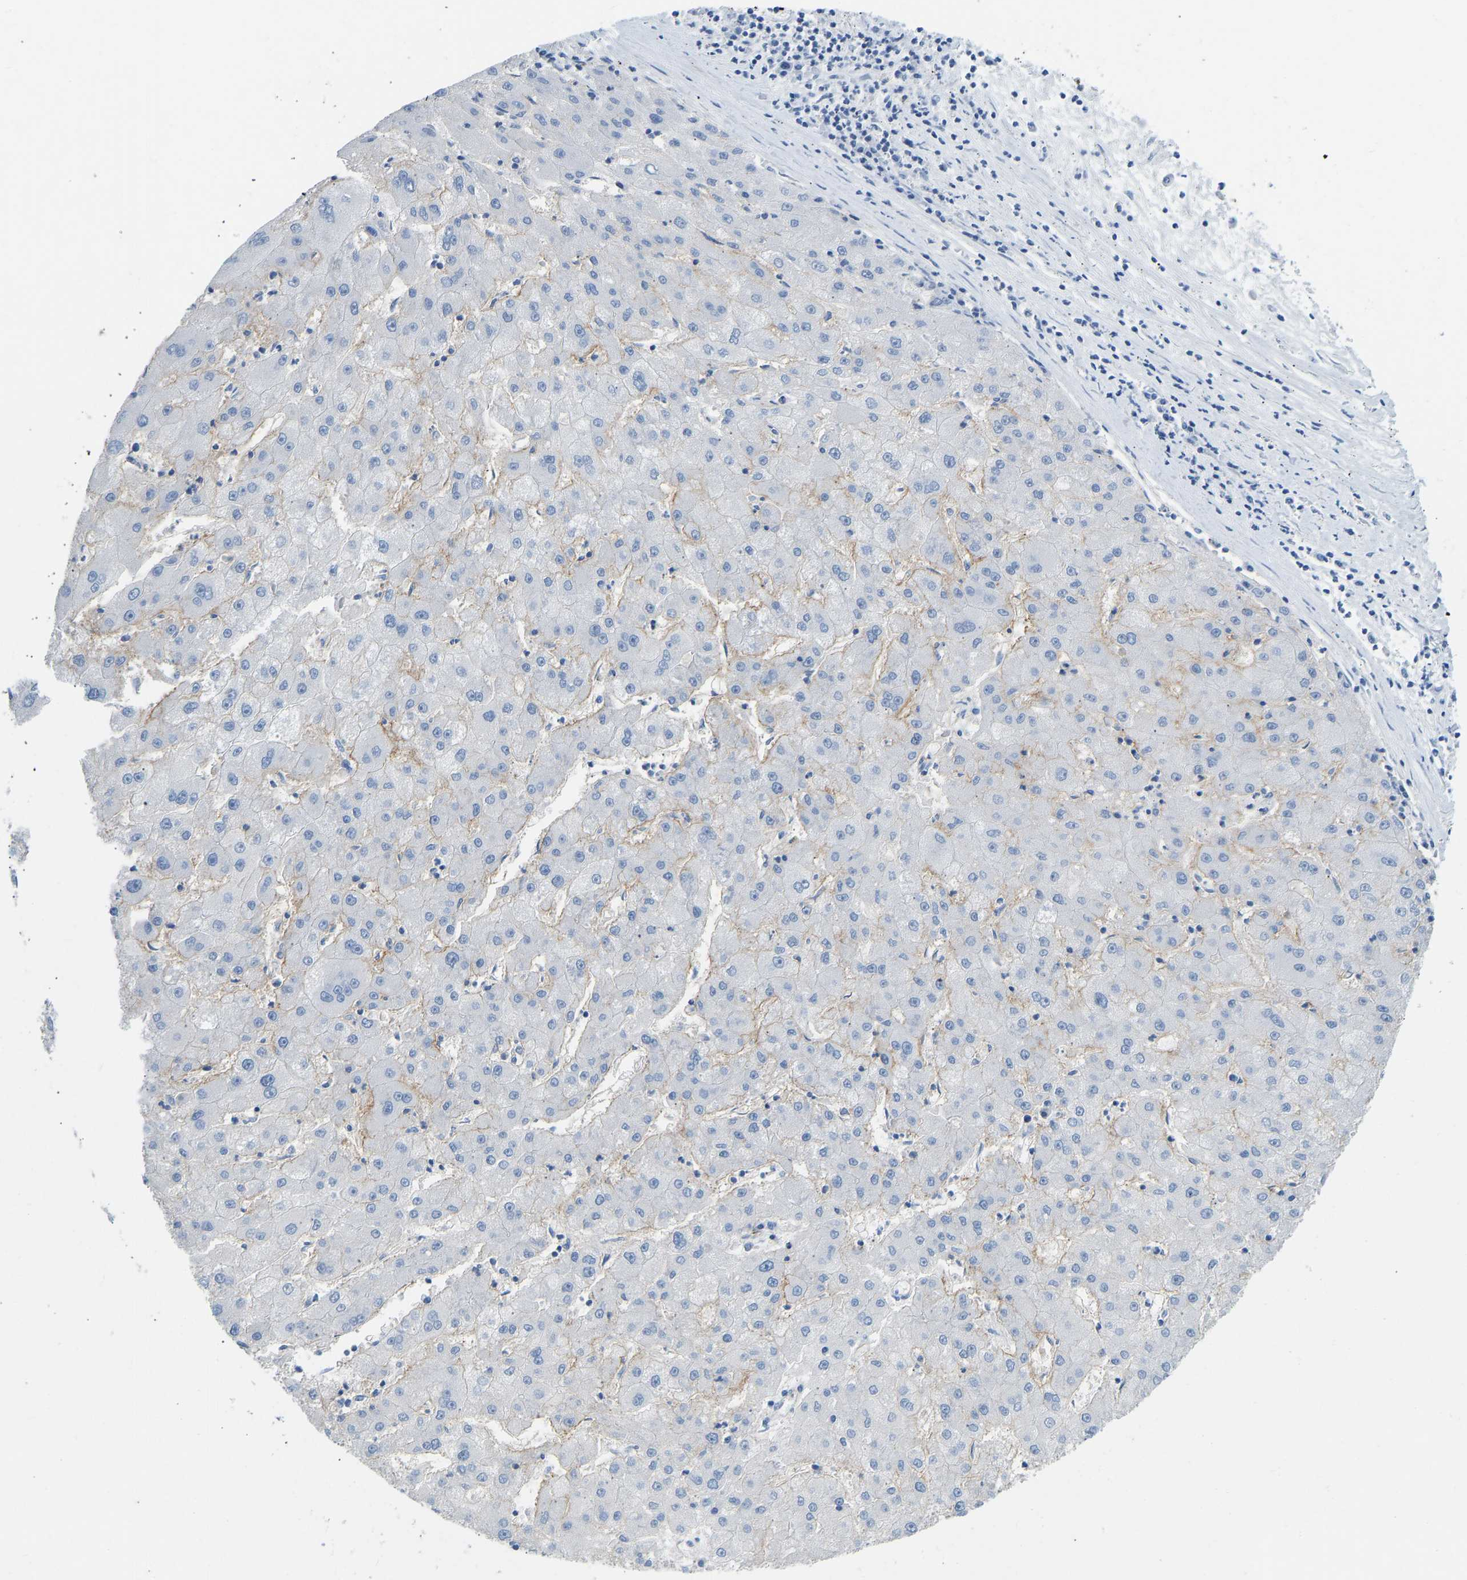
{"staining": {"intensity": "negative", "quantity": "none", "location": "none"}, "tissue": "liver cancer", "cell_type": "Tumor cells", "image_type": "cancer", "snomed": [{"axis": "morphology", "description": "Carcinoma, Hepatocellular, NOS"}, {"axis": "topography", "description": "Liver"}], "caption": "An immunohistochemistry histopathology image of liver hepatocellular carcinoma is shown. There is no staining in tumor cells of liver hepatocellular carcinoma.", "gene": "ATP1A1", "patient": {"sex": "male", "age": 72}}